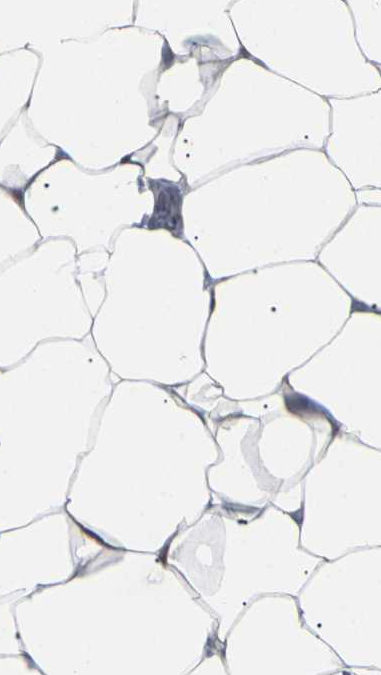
{"staining": {"intensity": "negative", "quantity": "none", "location": "none"}, "tissue": "adipose tissue", "cell_type": "Adipocytes", "image_type": "normal", "snomed": [{"axis": "morphology", "description": "Normal tissue, NOS"}, {"axis": "topography", "description": "Breast"}, {"axis": "topography", "description": "Adipose tissue"}], "caption": "High magnification brightfield microscopy of unremarkable adipose tissue stained with DAB (3,3'-diaminobenzidine) (brown) and counterstained with hematoxylin (blue): adipocytes show no significant staining.", "gene": "APOBEC2", "patient": {"sex": "female", "age": 25}}